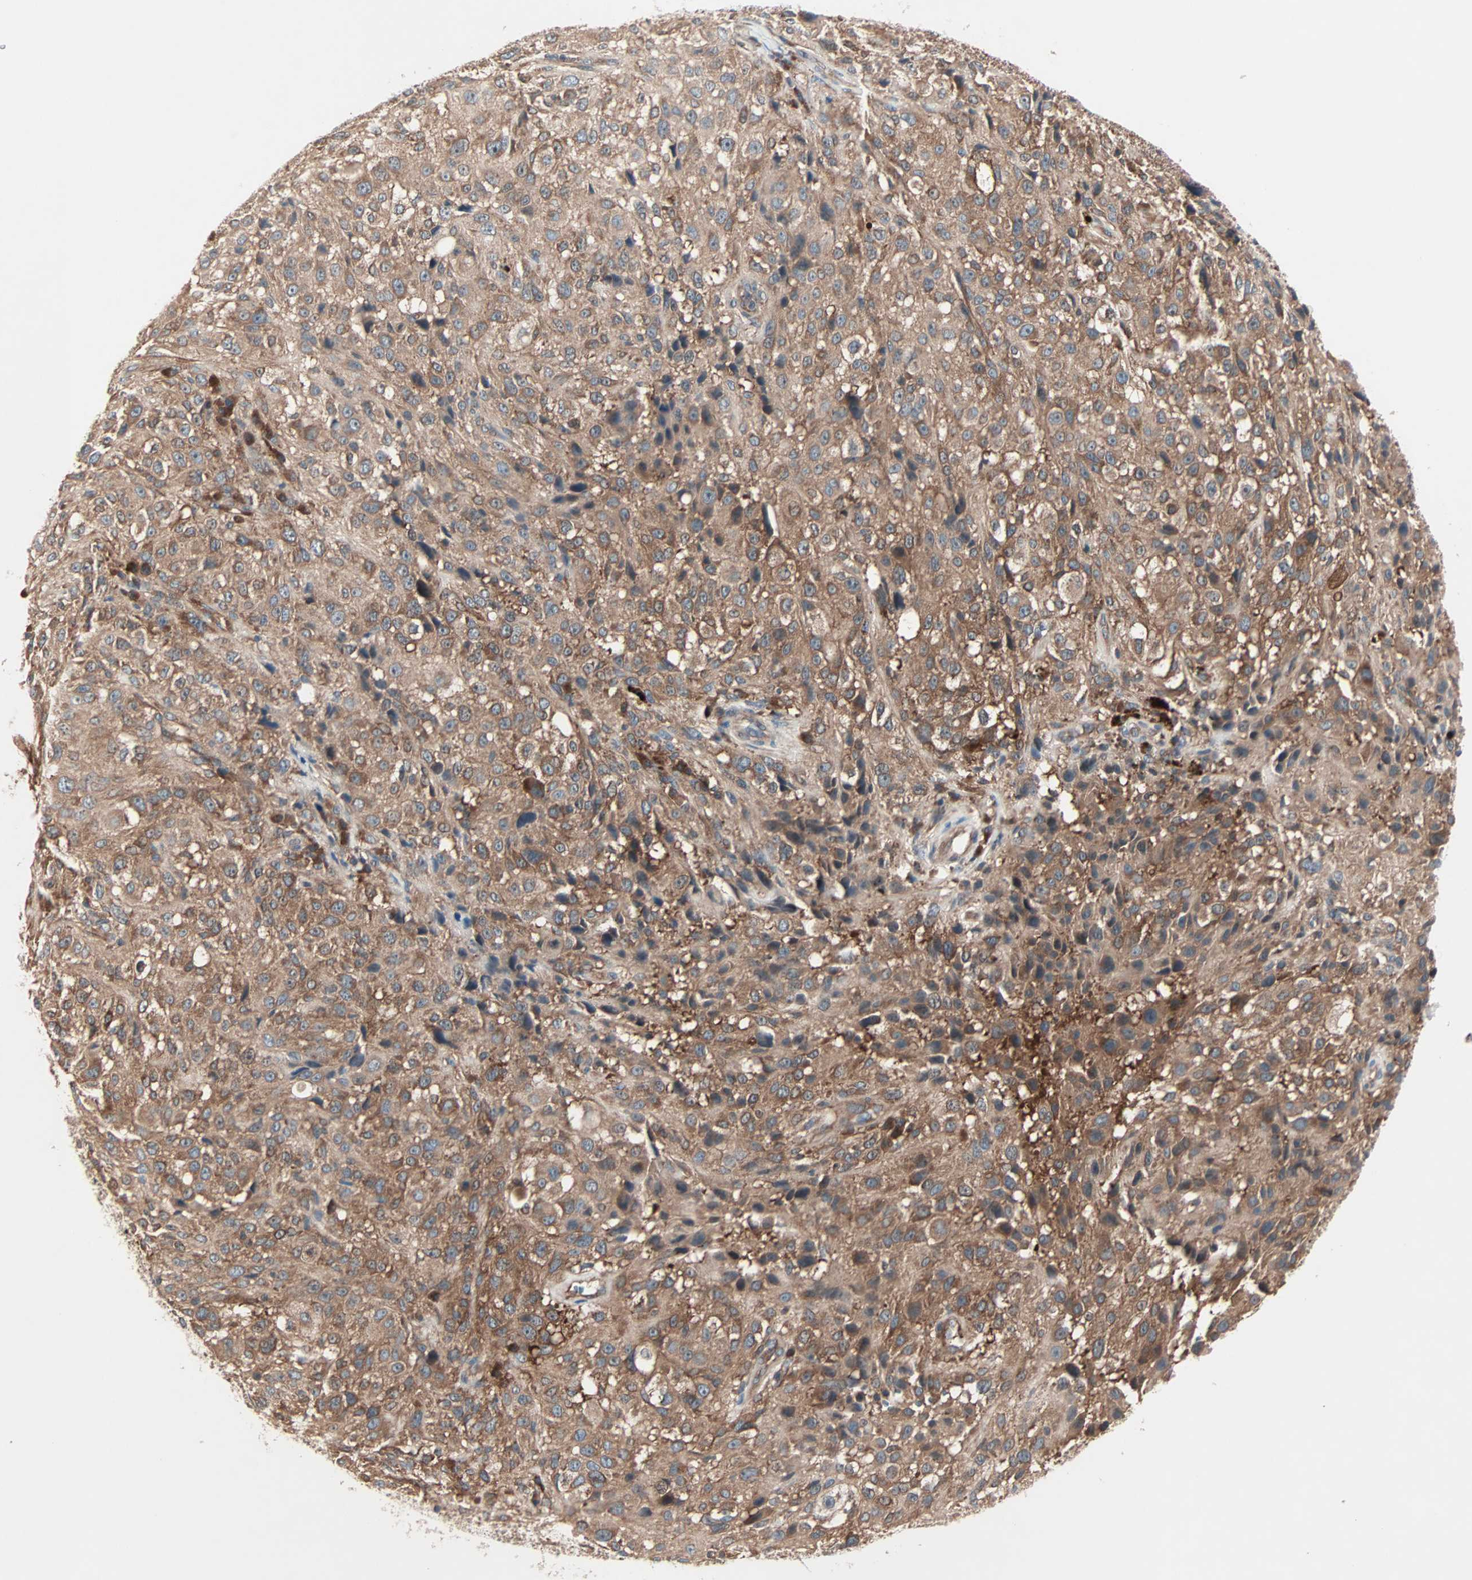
{"staining": {"intensity": "moderate", "quantity": ">75%", "location": "cytoplasmic/membranous"}, "tissue": "melanoma", "cell_type": "Tumor cells", "image_type": "cancer", "snomed": [{"axis": "morphology", "description": "Necrosis, NOS"}, {"axis": "morphology", "description": "Malignant melanoma, NOS"}, {"axis": "topography", "description": "Skin"}], "caption": "Malignant melanoma stained for a protein shows moderate cytoplasmic/membranous positivity in tumor cells.", "gene": "CAD", "patient": {"sex": "female", "age": 87}}